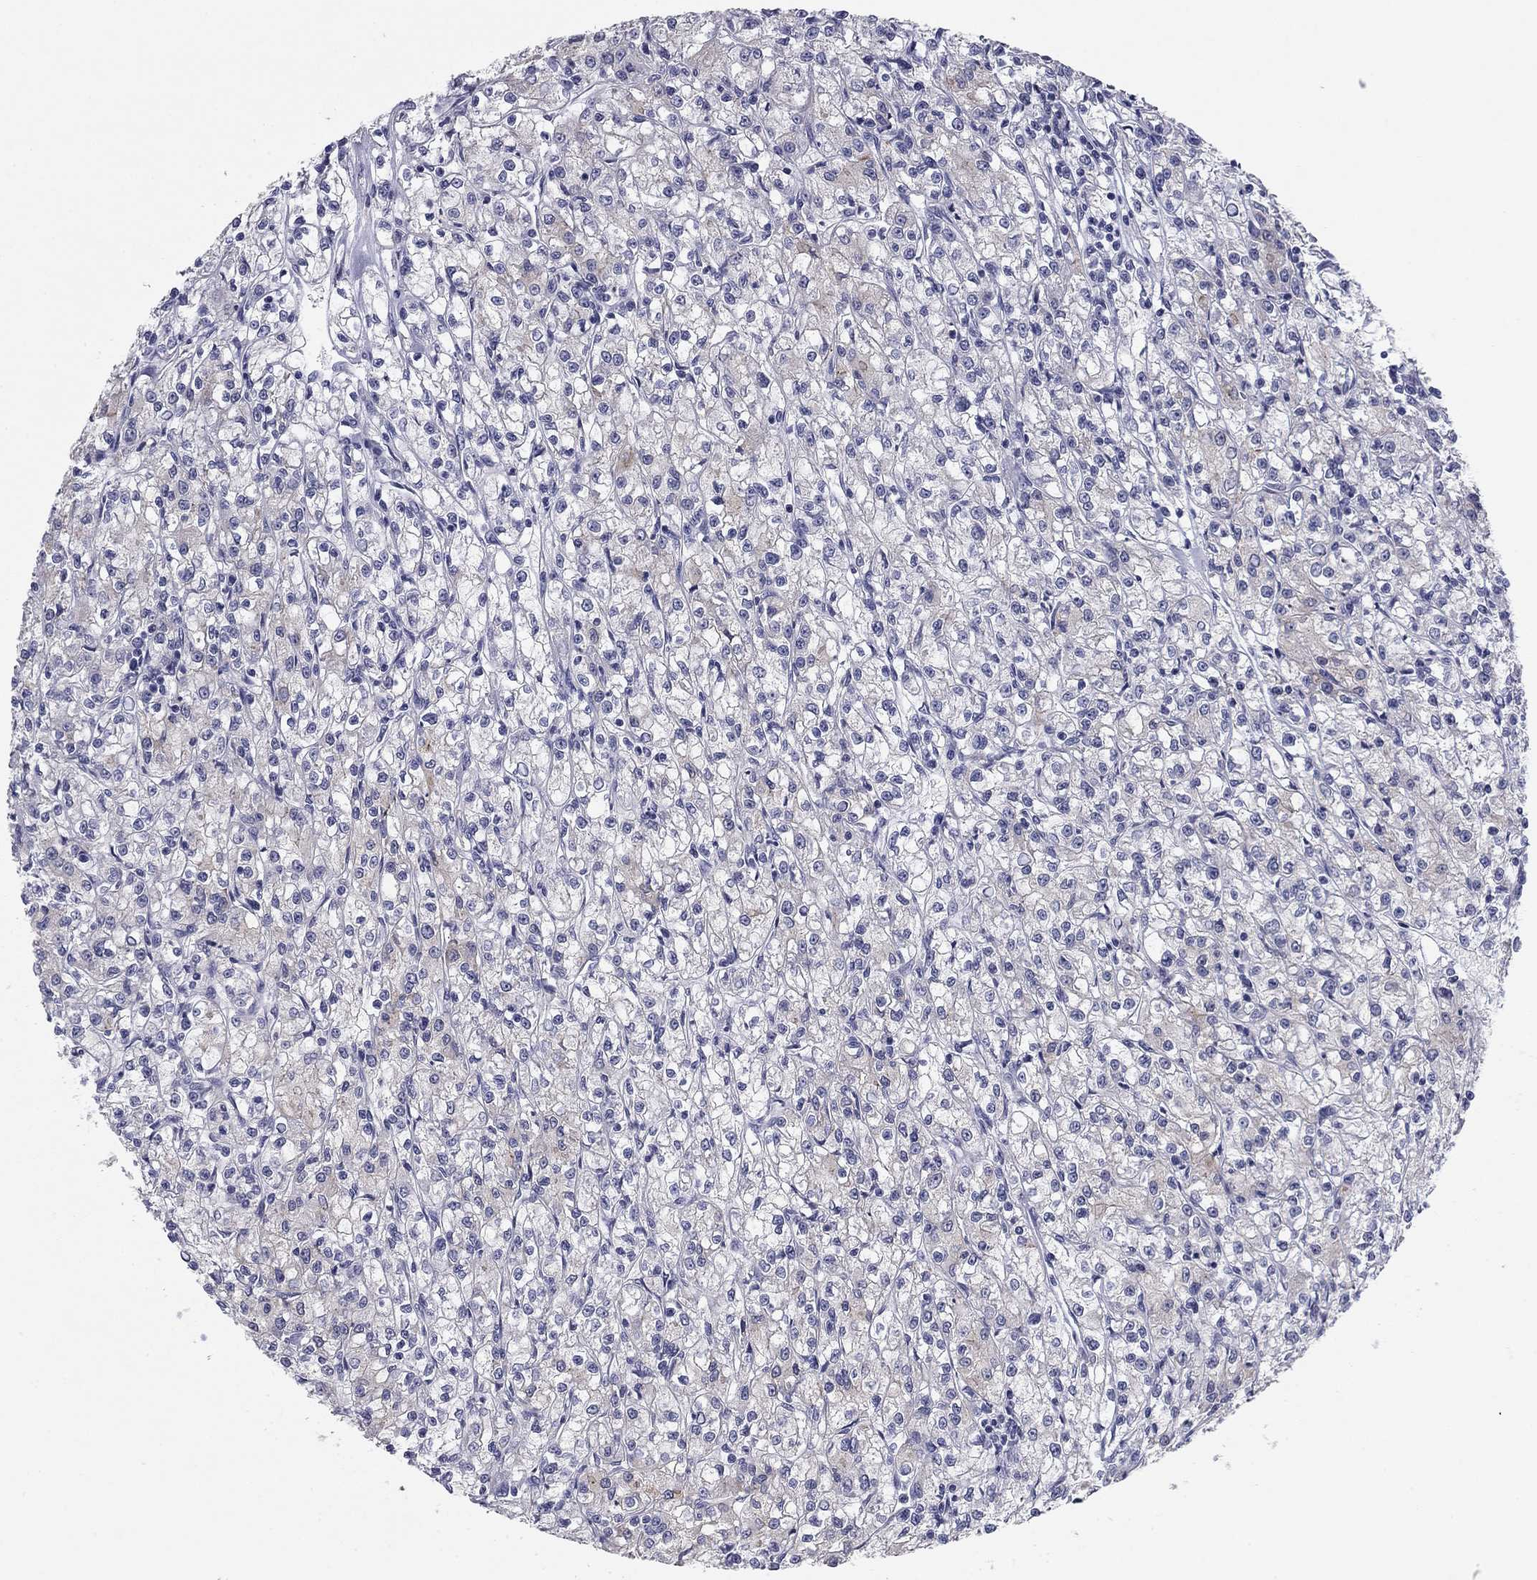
{"staining": {"intensity": "negative", "quantity": "none", "location": "none"}, "tissue": "renal cancer", "cell_type": "Tumor cells", "image_type": "cancer", "snomed": [{"axis": "morphology", "description": "Adenocarcinoma, NOS"}, {"axis": "topography", "description": "Kidney"}], "caption": "IHC histopathology image of renal cancer stained for a protein (brown), which shows no positivity in tumor cells.", "gene": "CNTNAP4", "patient": {"sex": "female", "age": 59}}